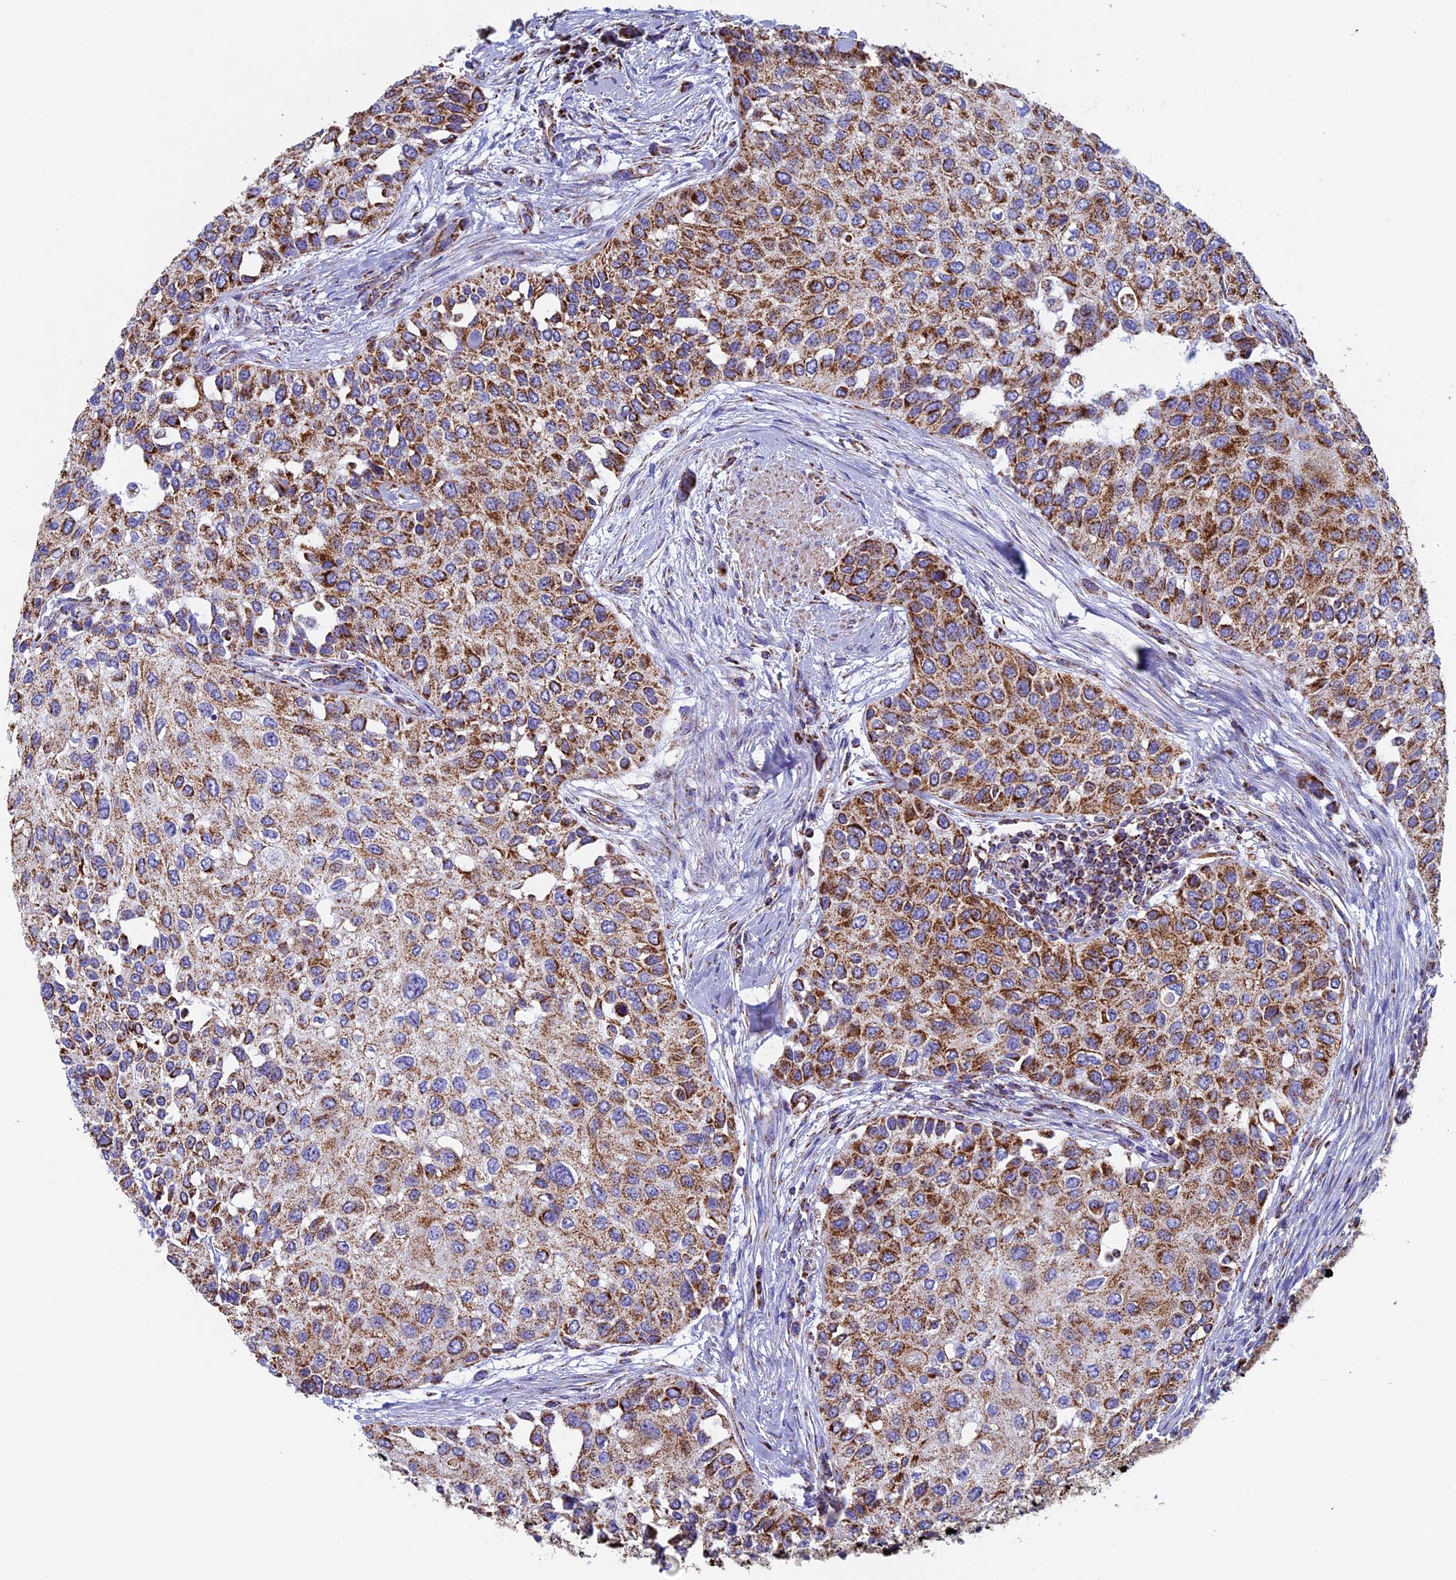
{"staining": {"intensity": "moderate", "quantity": ">75%", "location": "cytoplasmic/membranous"}, "tissue": "urothelial cancer", "cell_type": "Tumor cells", "image_type": "cancer", "snomed": [{"axis": "morphology", "description": "Normal tissue, NOS"}, {"axis": "morphology", "description": "Urothelial carcinoma, High grade"}, {"axis": "topography", "description": "Vascular tissue"}, {"axis": "topography", "description": "Urinary bladder"}], "caption": "The photomicrograph exhibits staining of high-grade urothelial carcinoma, revealing moderate cytoplasmic/membranous protein expression (brown color) within tumor cells. (DAB (3,3'-diaminobenzidine) IHC, brown staining for protein, blue staining for nuclei).", "gene": "UQCRFS1", "patient": {"sex": "female", "age": 56}}